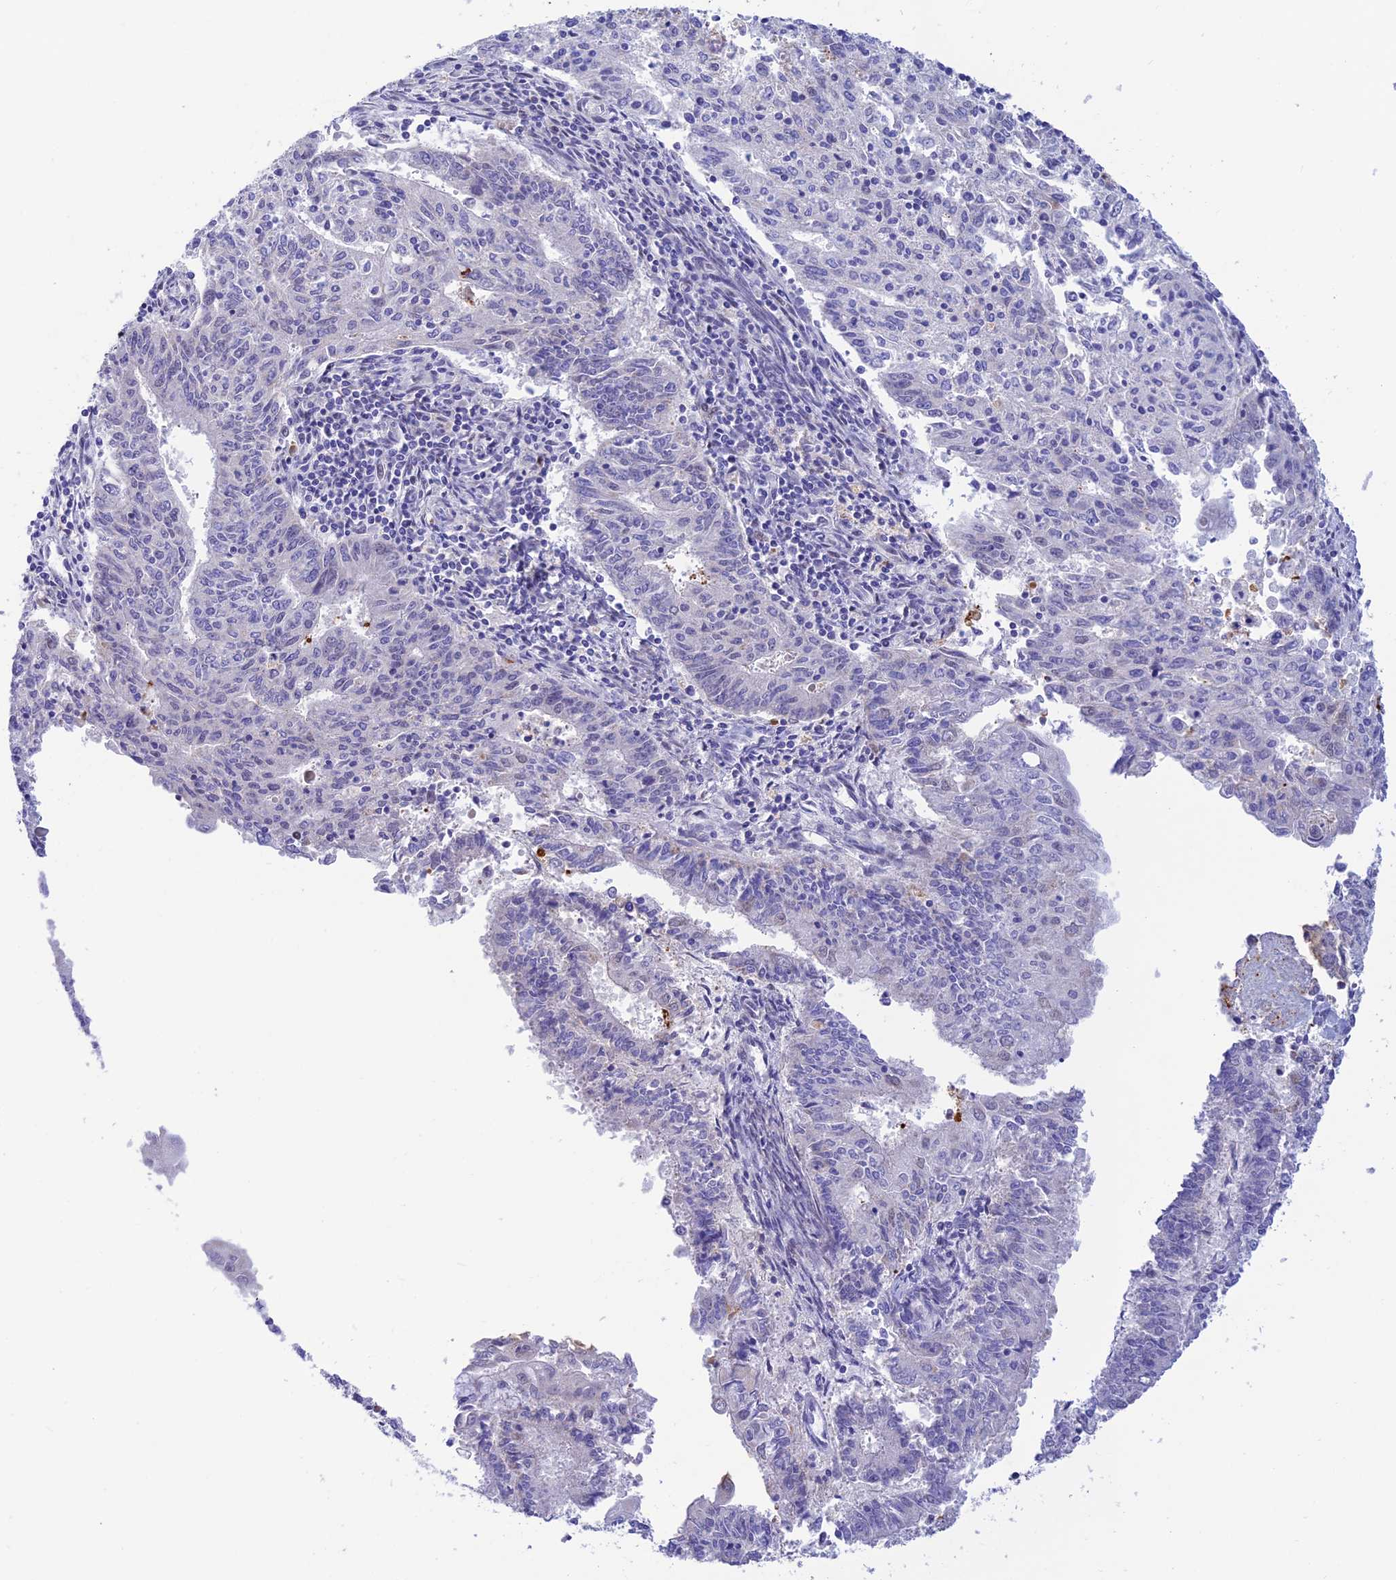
{"staining": {"intensity": "negative", "quantity": "none", "location": "none"}, "tissue": "endometrial cancer", "cell_type": "Tumor cells", "image_type": "cancer", "snomed": [{"axis": "morphology", "description": "Adenocarcinoma, NOS"}, {"axis": "topography", "description": "Endometrium"}], "caption": "DAB immunohistochemical staining of endometrial cancer (adenocarcinoma) exhibits no significant staining in tumor cells.", "gene": "WDR55", "patient": {"sex": "female", "age": 59}}